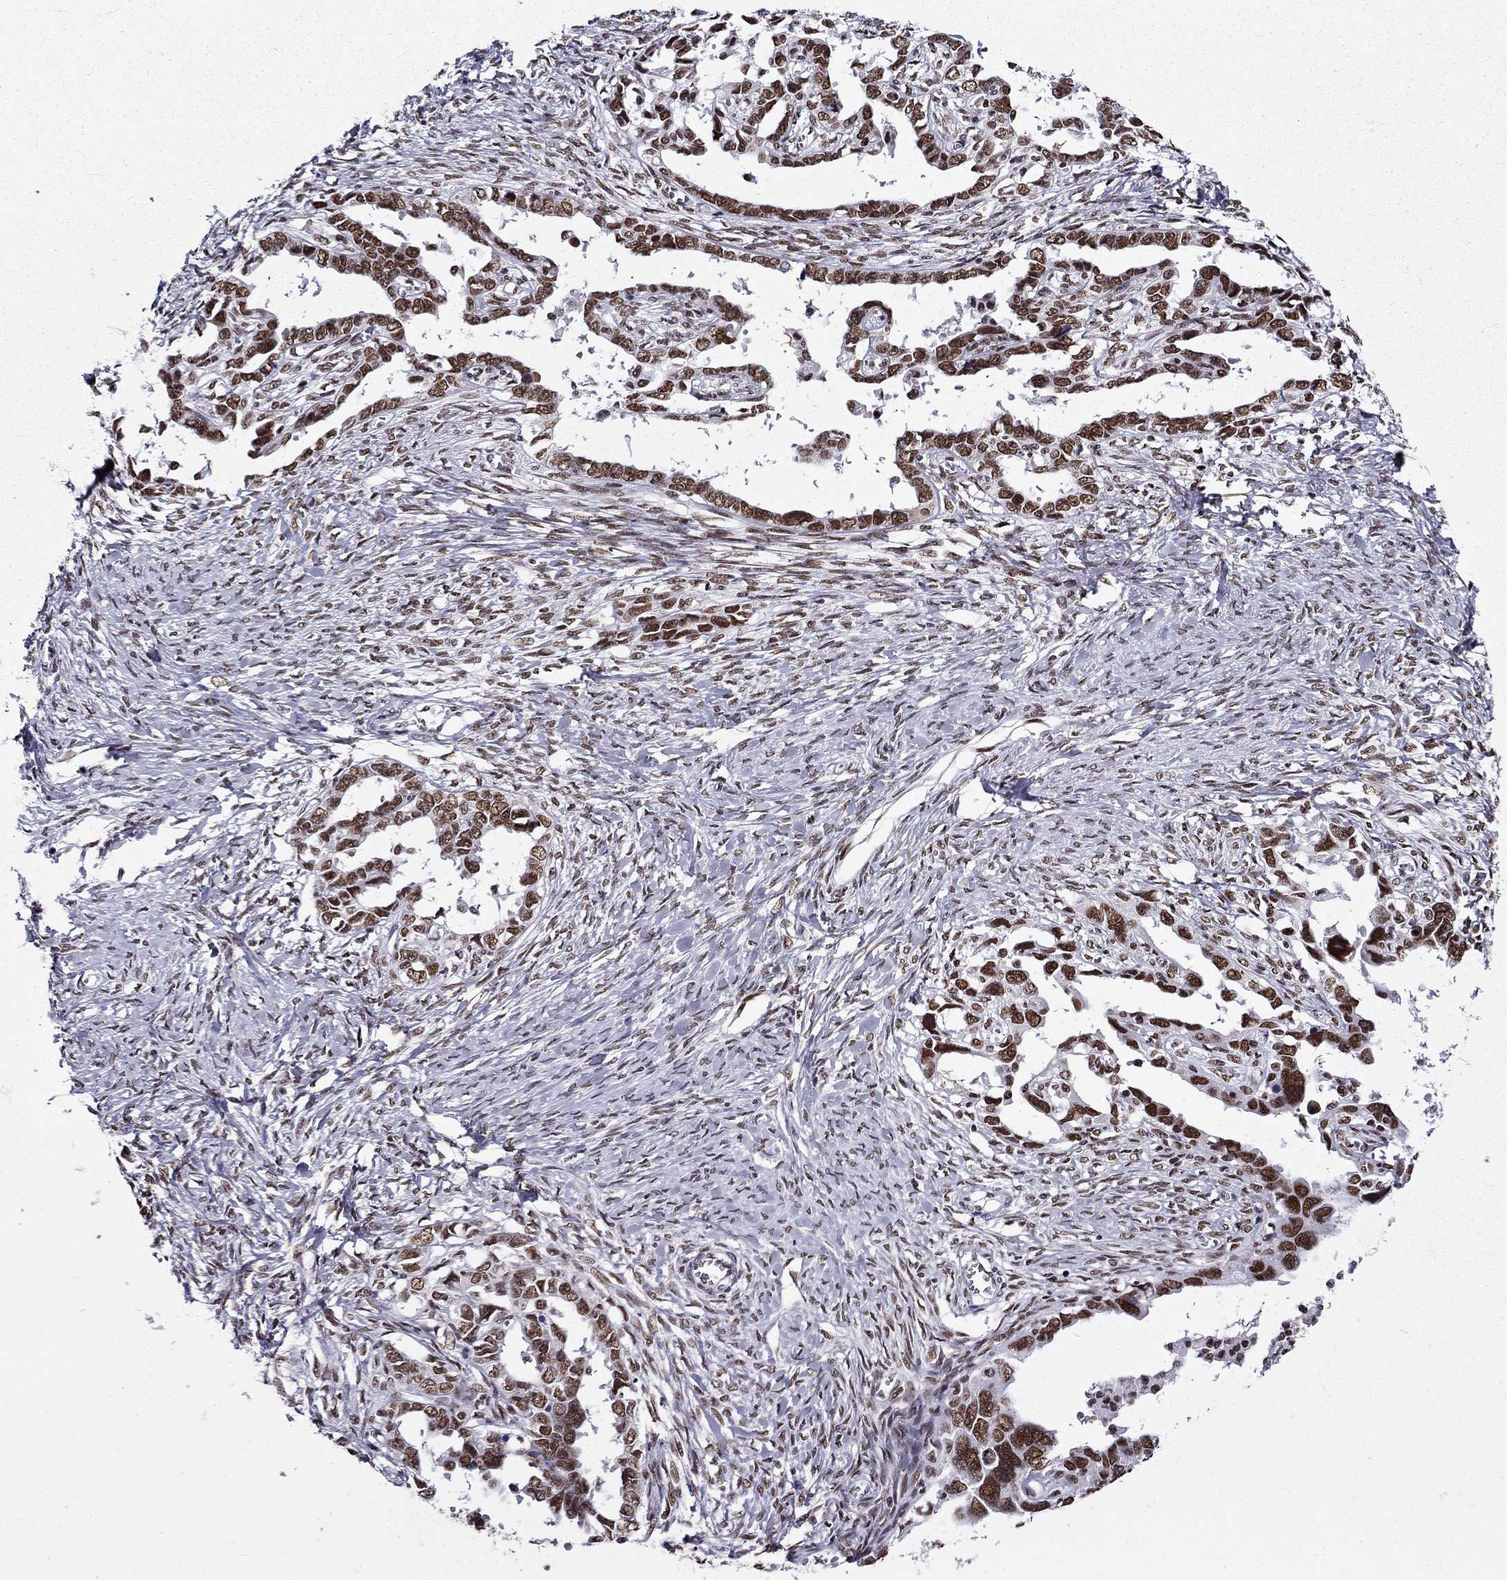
{"staining": {"intensity": "strong", "quantity": ">75%", "location": "nuclear"}, "tissue": "ovarian cancer", "cell_type": "Tumor cells", "image_type": "cancer", "snomed": [{"axis": "morphology", "description": "Cystadenocarcinoma, serous, NOS"}, {"axis": "topography", "description": "Ovary"}], "caption": "Approximately >75% of tumor cells in human ovarian cancer demonstrate strong nuclear protein expression as visualized by brown immunohistochemical staining.", "gene": "ZNF420", "patient": {"sex": "female", "age": 69}}